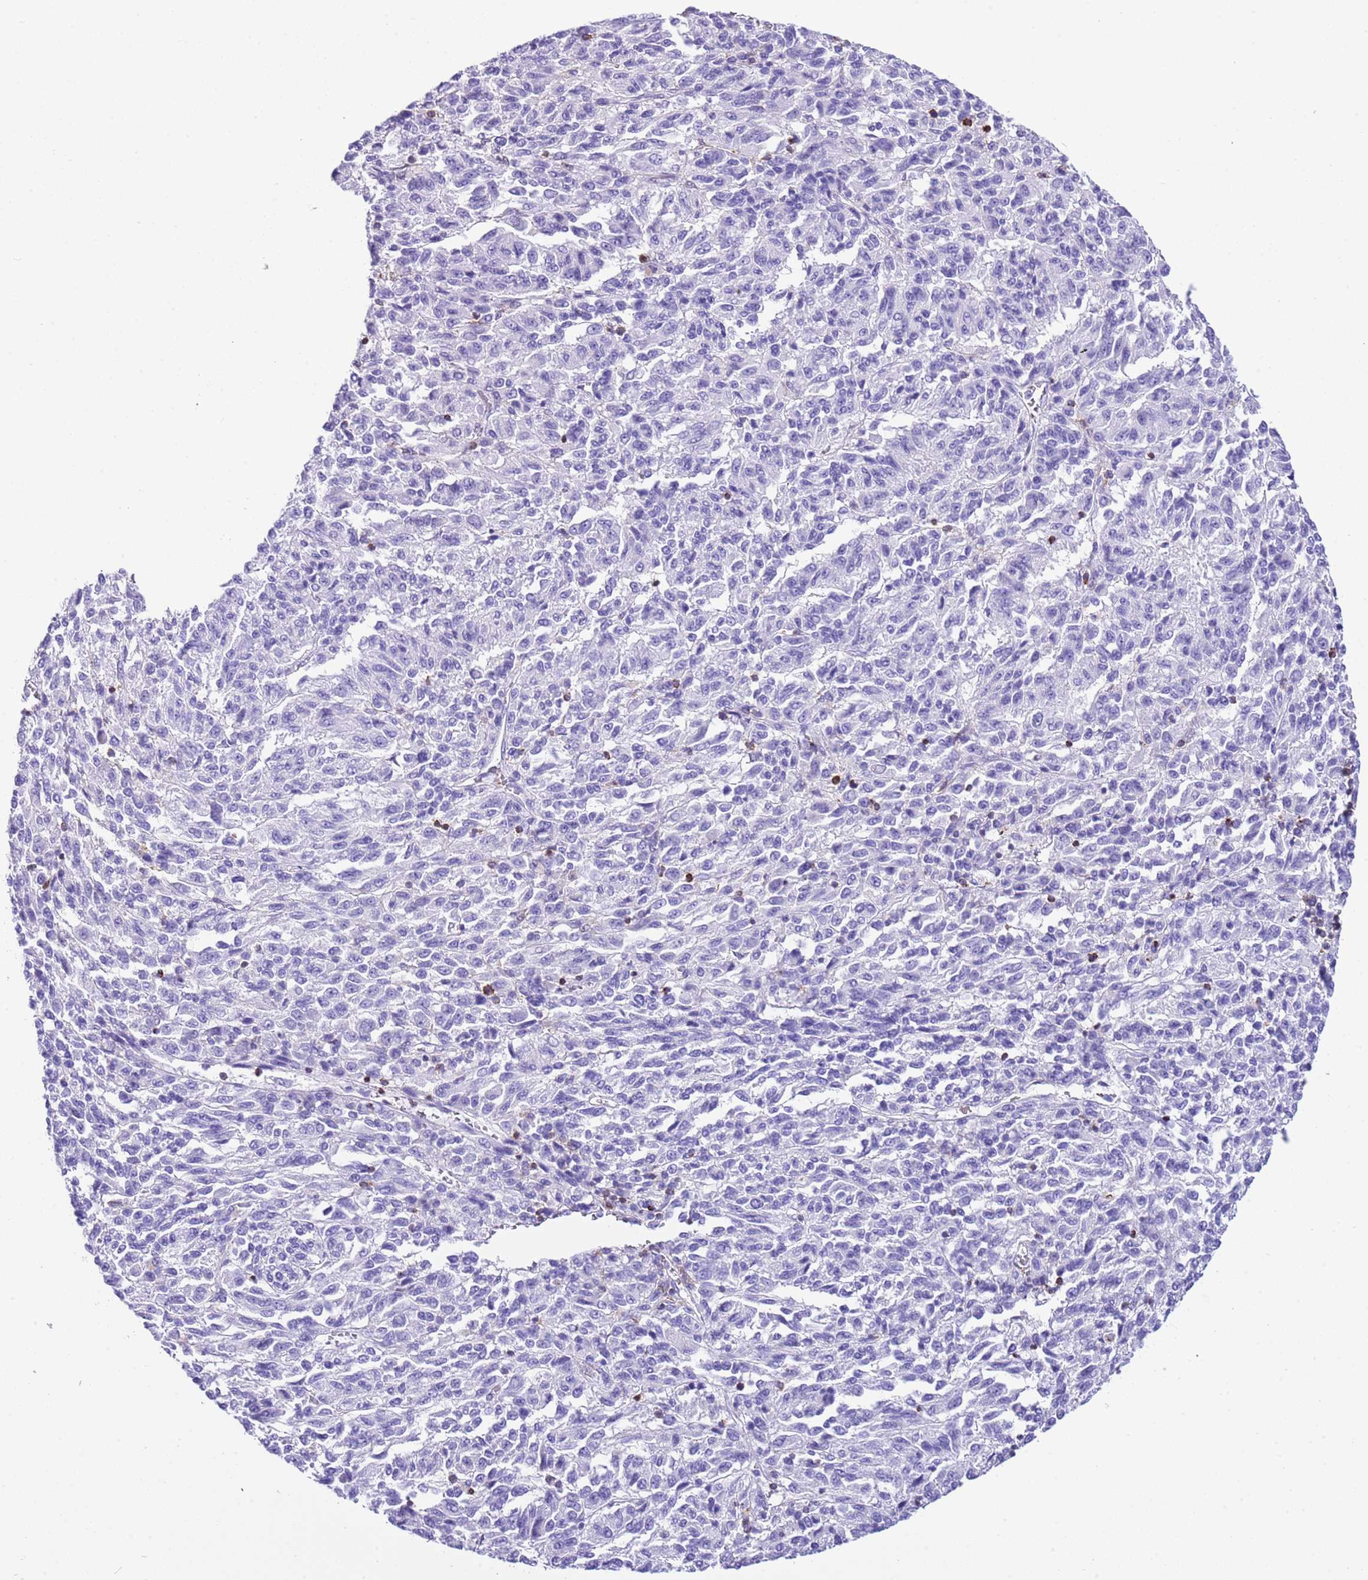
{"staining": {"intensity": "negative", "quantity": "none", "location": "none"}, "tissue": "melanoma", "cell_type": "Tumor cells", "image_type": "cancer", "snomed": [{"axis": "morphology", "description": "Malignant melanoma, Metastatic site"}, {"axis": "topography", "description": "Lung"}], "caption": "This is a micrograph of immunohistochemistry staining of melanoma, which shows no positivity in tumor cells.", "gene": "CNN2", "patient": {"sex": "male", "age": 64}}